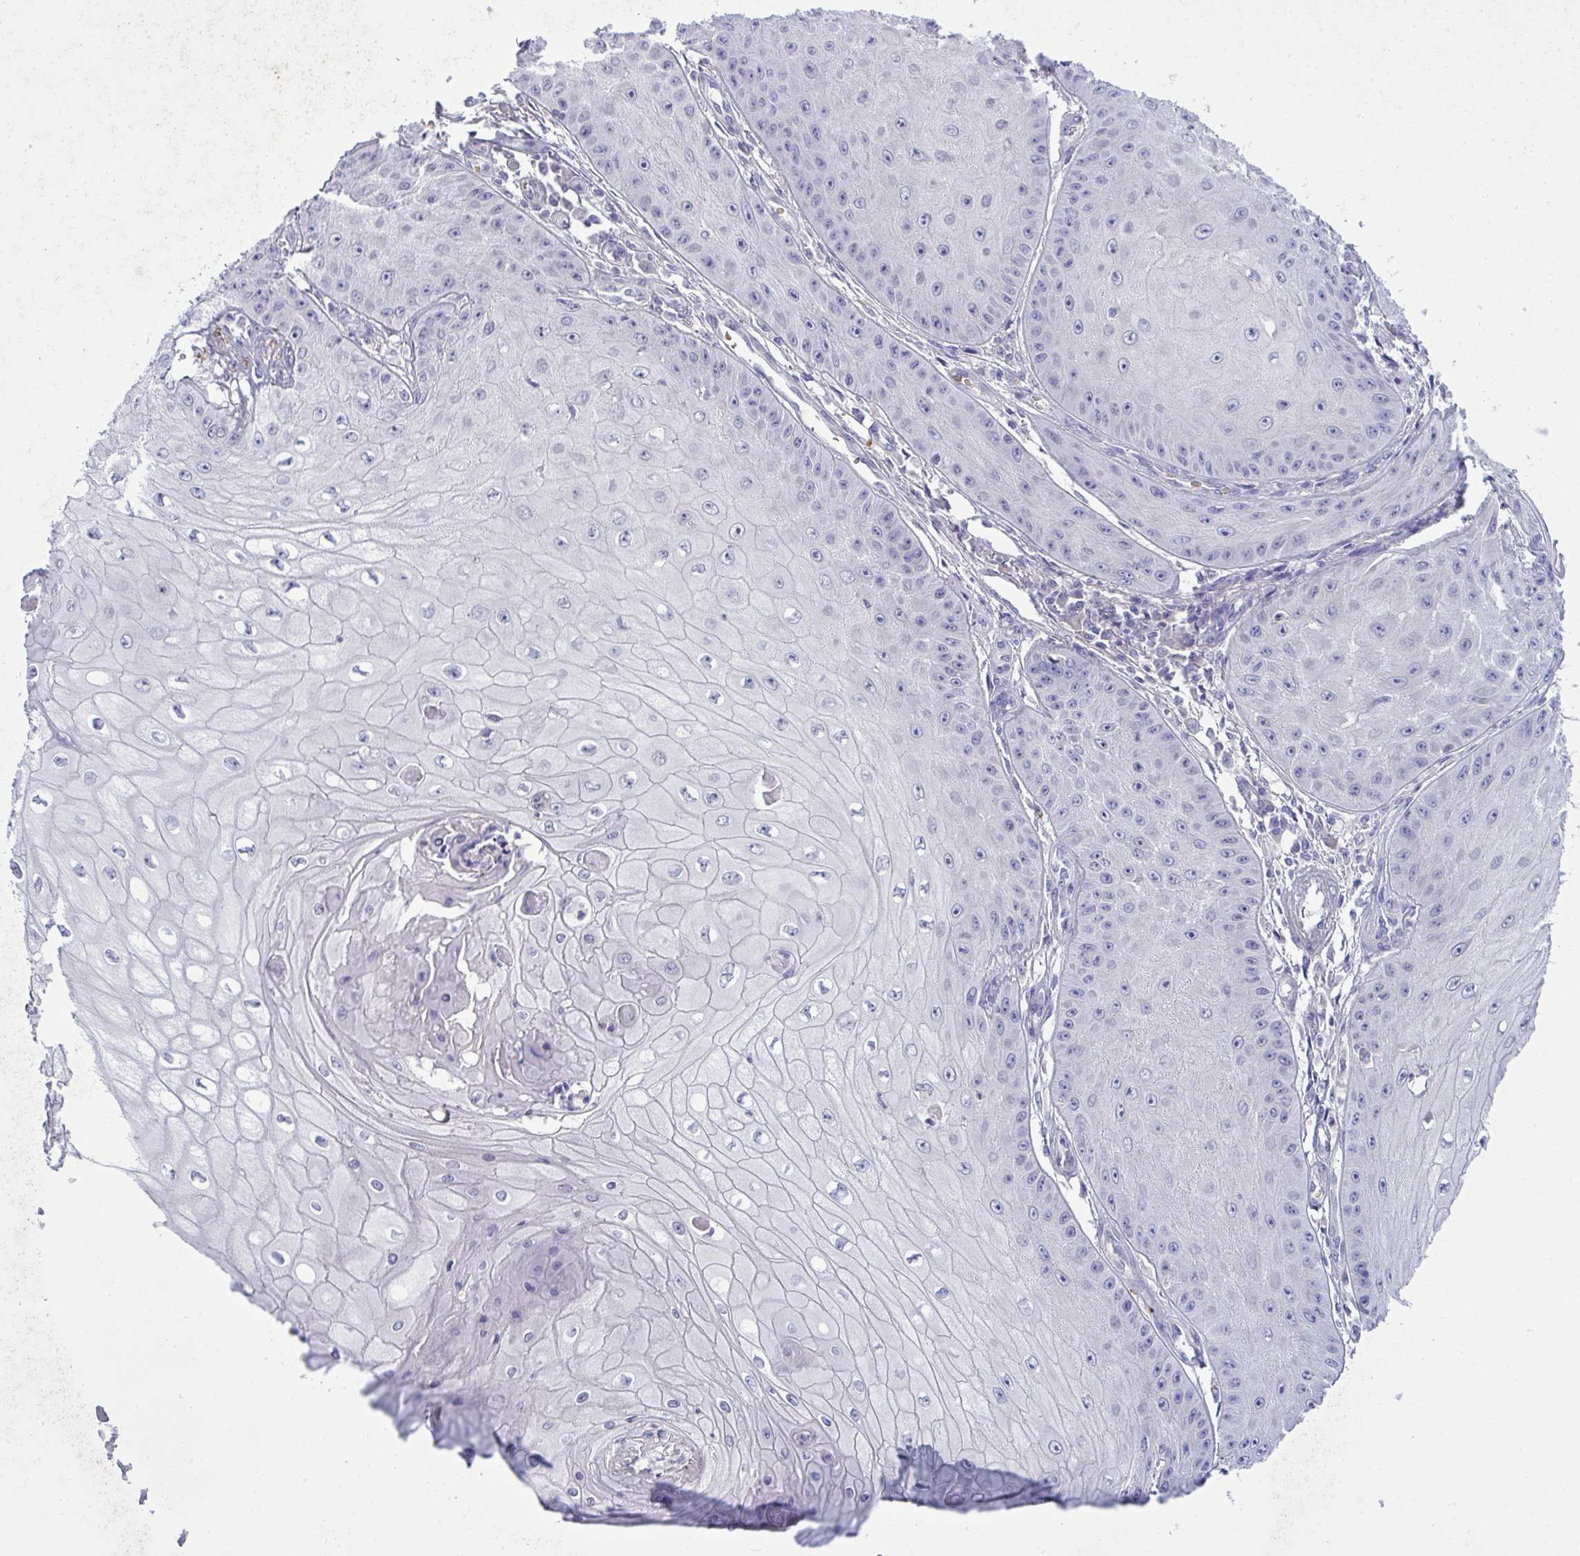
{"staining": {"intensity": "negative", "quantity": "none", "location": "none"}, "tissue": "skin cancer", "cell_type": "Tumor cells", "image_type": "cancer", "snomed": [{"axis": "morphology", "description": "Squamous cell carcinoma, NOS"}, {"axis": "topography", "description": "Skin"}], "caption": "Tumor cells are negative for protein expression in human skin squamous cell carcinoma.", "gene": "SPTB", "patient": {"sex": "male", "age": 70}}